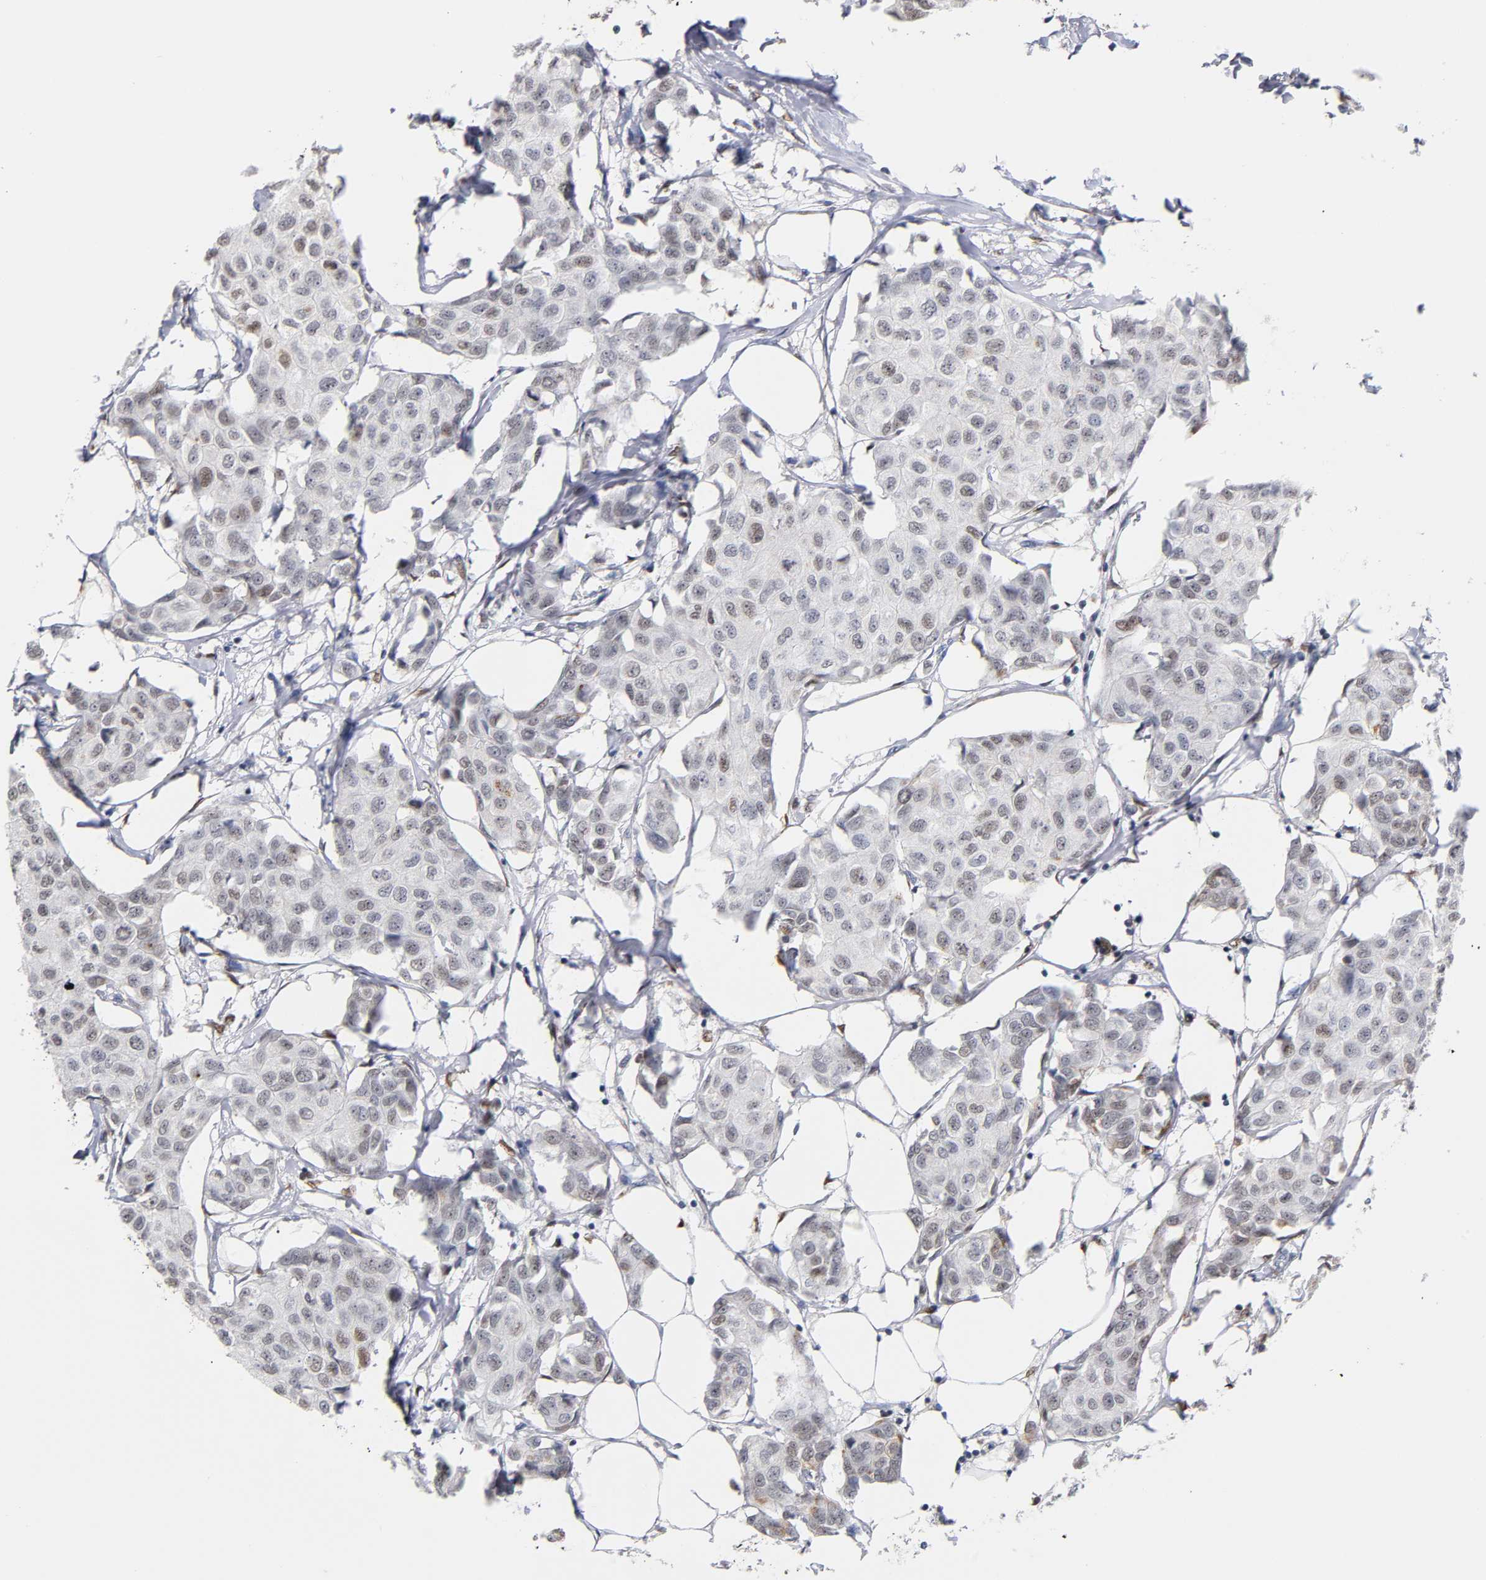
{"staining": {"intensity": "weak", "quantity": "25%-75%", "location": "nuclear"}, "tissue": "breast cancer", "cell_type": "Tumor cells", "image_type": "cancer", "snomed": [{"axis": "morphology", "description": "Duct carcinoma"}, {"axis": "topography", "description": "Breast"}], "caption": "Immunohistochemistry photomicrograph of human infiltrating ductal carcinoma (breast) stained for a protein (brown), which reveals low levels of weak nuclear positivity in approximately 25%-75% of tumor cells.", "gene": "RUNX1", "patient": {"sex": "female", "age": 80}}